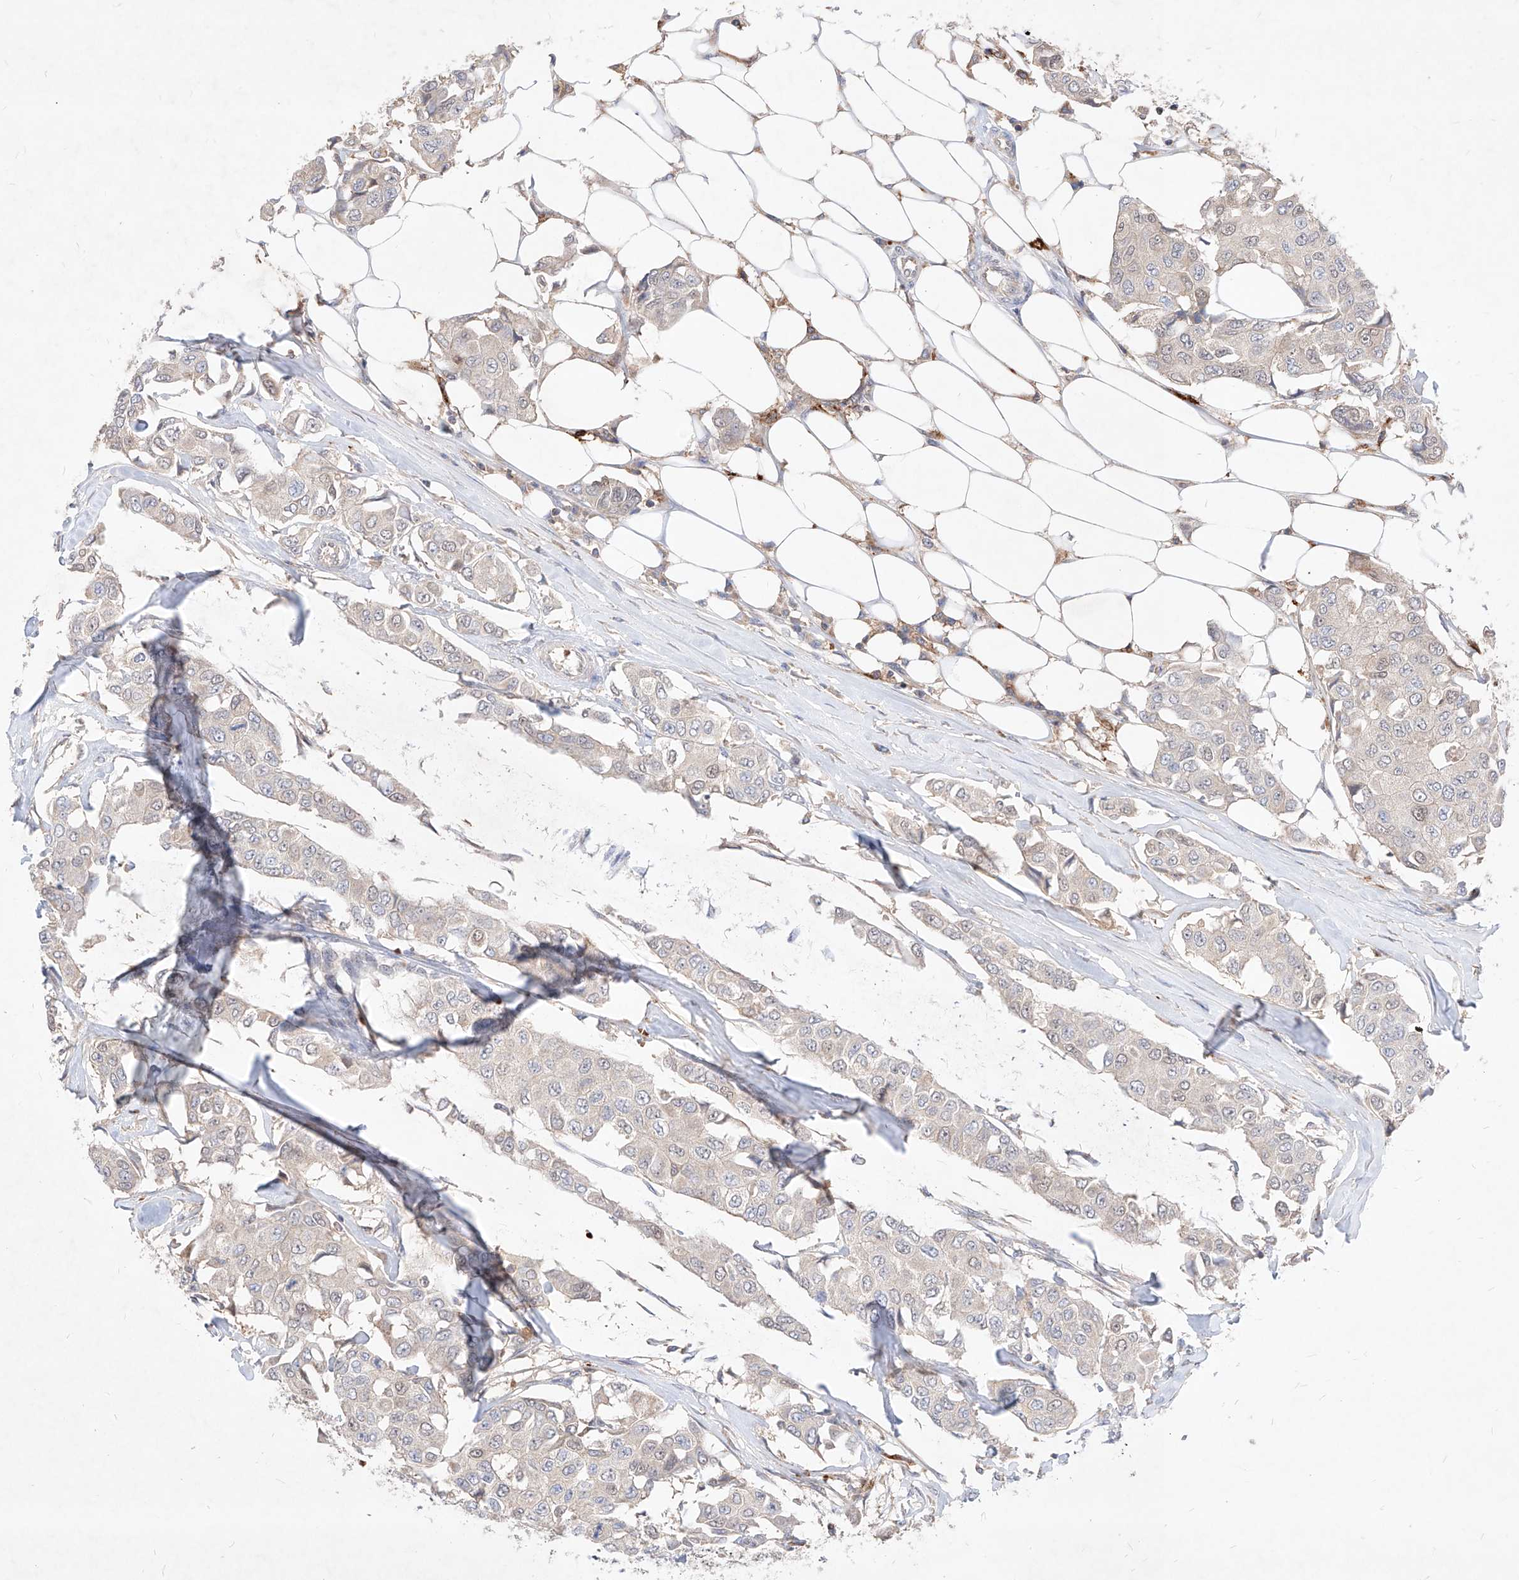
{"staining": {"intensity": "weak", "quantity": "<25%", "location": "nuclear"}, "tissue": "breast cancer", "cell_type": "Tumor cells", "image_type": "cancer", "snomed": [{"axis": "morphology", "description": "Duct carcinoma"}, {"axis": "topography", "description": "Breast"}], "caption": "Immunohistochemistry of breast cancer displays no staining in tumor cells.", "gene": "TSNAX", "patient": {"sex": "female", "age": 80}}